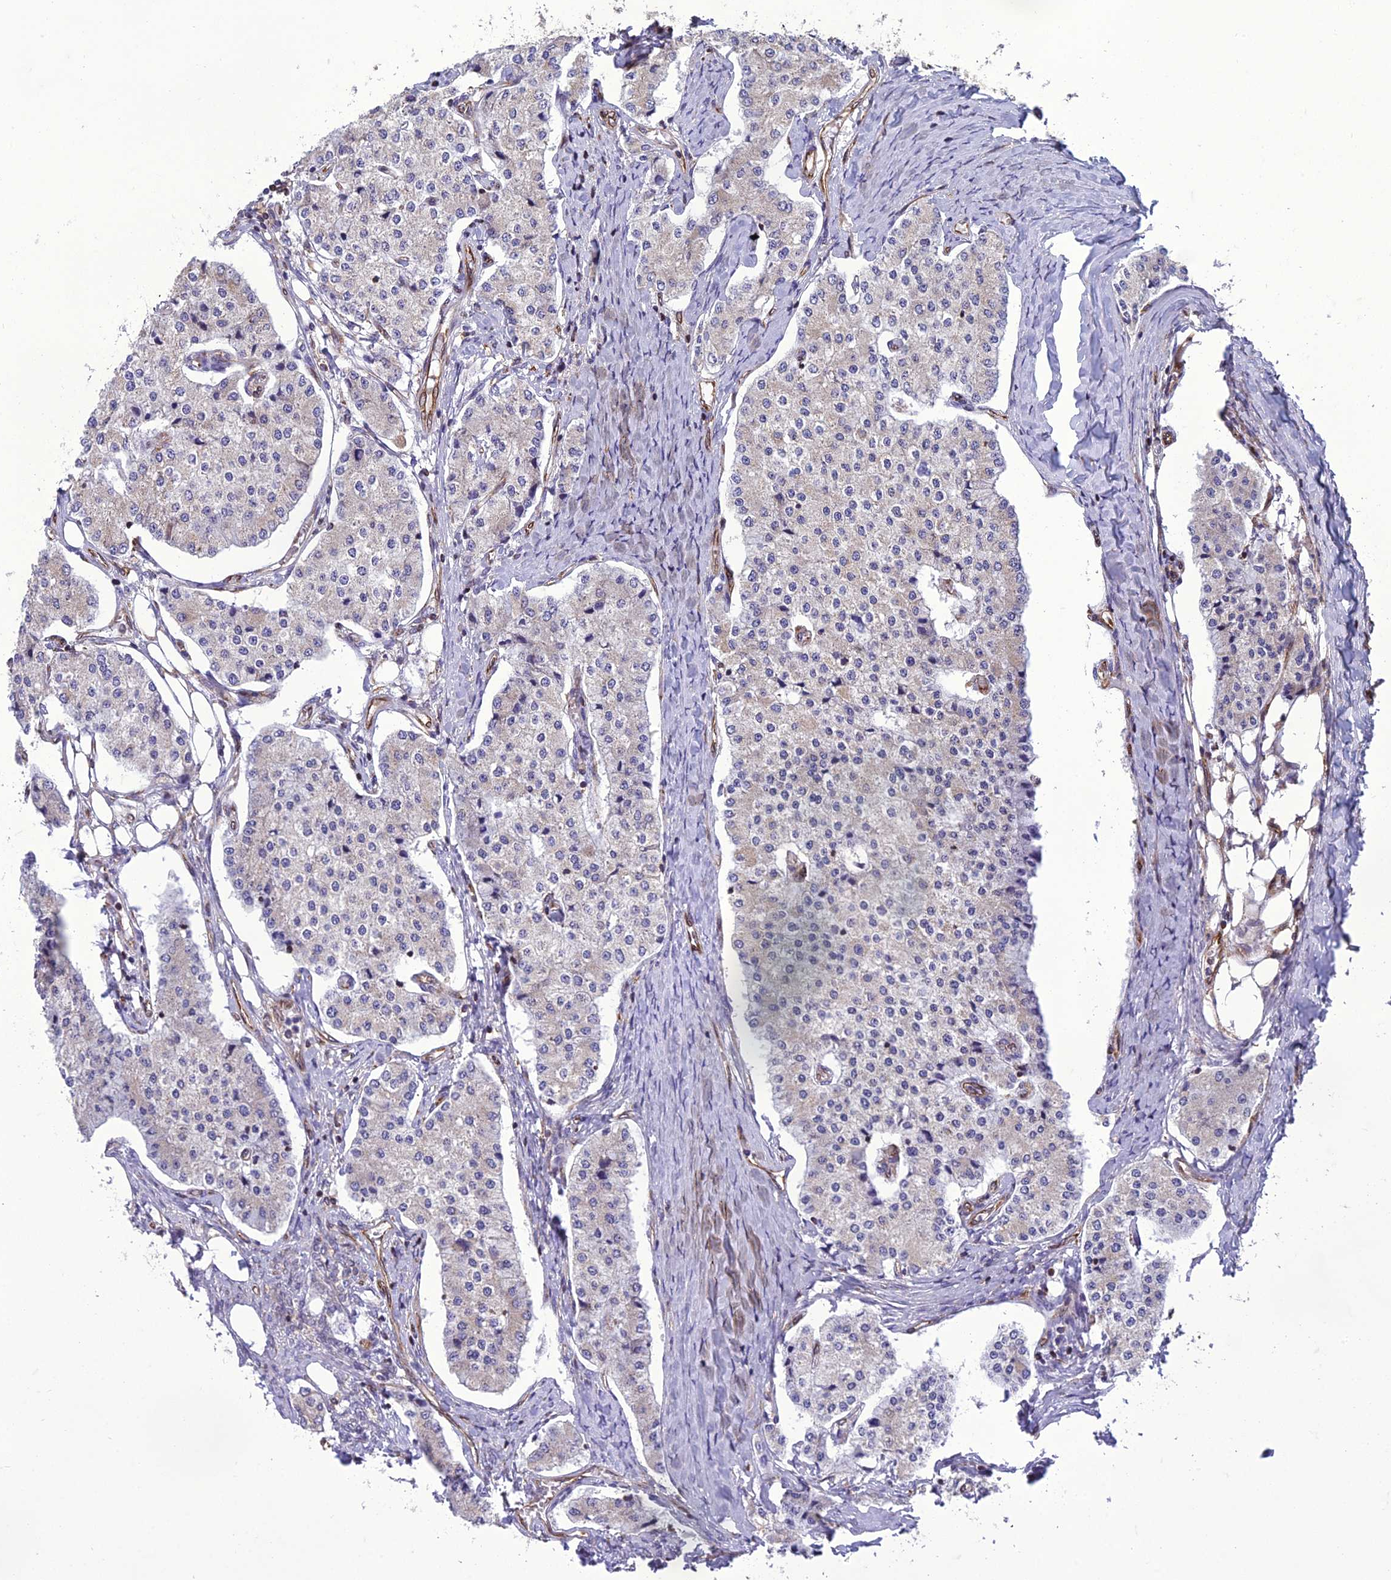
{"staining": {"intensity": "negative", "quantity": "none", "location": "none"}, "tissue": "carcinoid", "cell_type": "Tumor cells", "image_type": "cancer", "snomed": [{"axis": "morphology", "description": "Carcinoid, malignant, NOS"}, {"axis": "topography", "description": "Colon"}], "caption": "Photomicrograph shows no protein expression in tumor cells of carcinoid tissue.", "gene": "GIMAP1", "patient": {"sex": "female", "age": 52}}